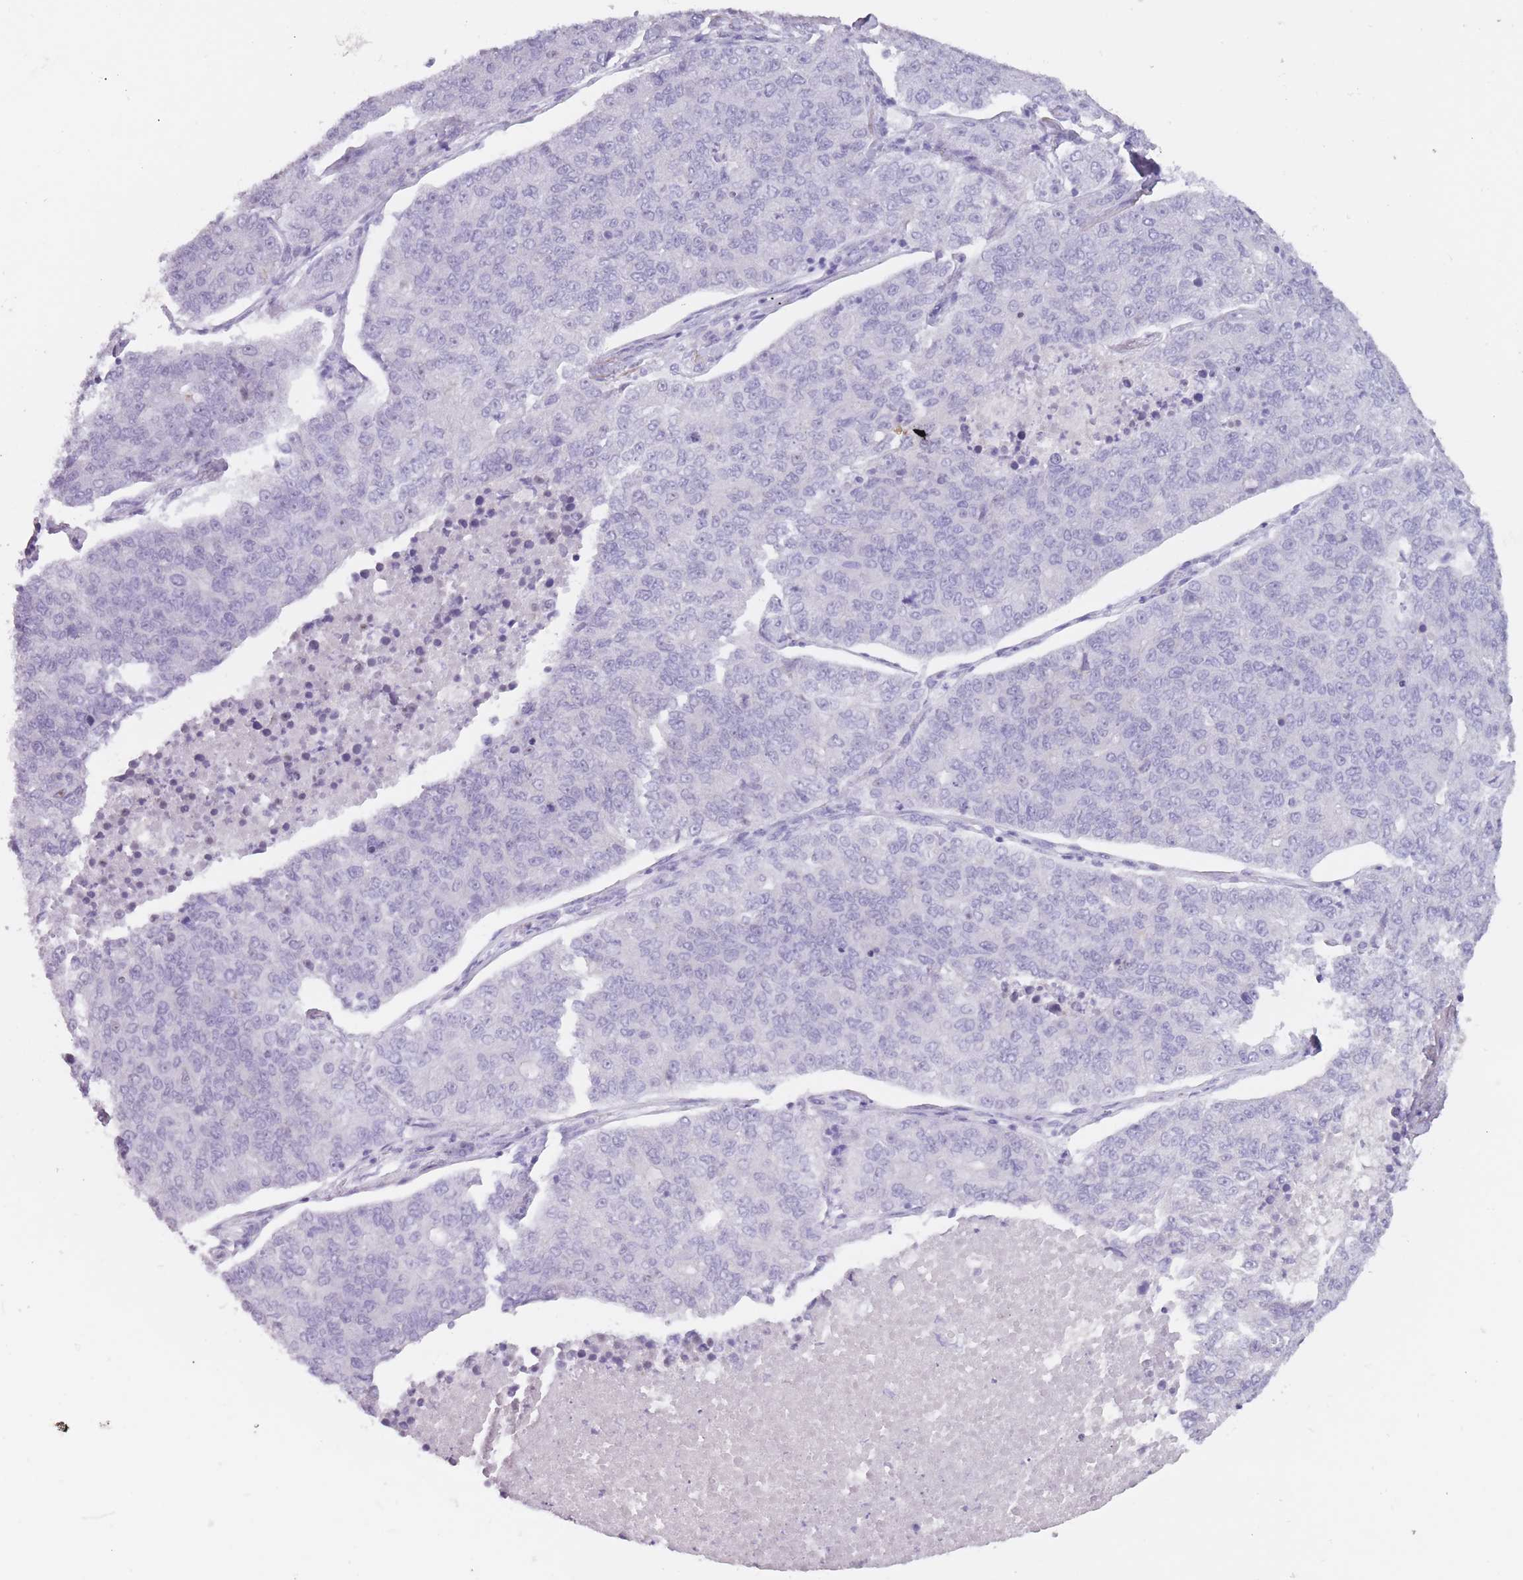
{"staining": {"intensity": "negative", "quantity": "none", "location": "none"}, "tissue": "lung cancer", "cell_type": "Tumor cells", "image_type": "cancer", "snomed": [{"axis": "morphology", "description": "Adenocarcinoma, NOS"}, {"axis": "topography", "description": "Lung"}], "caption": "Immunohistochemical staining of lung cancer (adenocarcinoma) exhibits no significant staining in tumor cells. (IHC, brightfield microscopy, high magnification).", "gene": "PNMA3", "patient": {"sex": "male", "age": 49}}